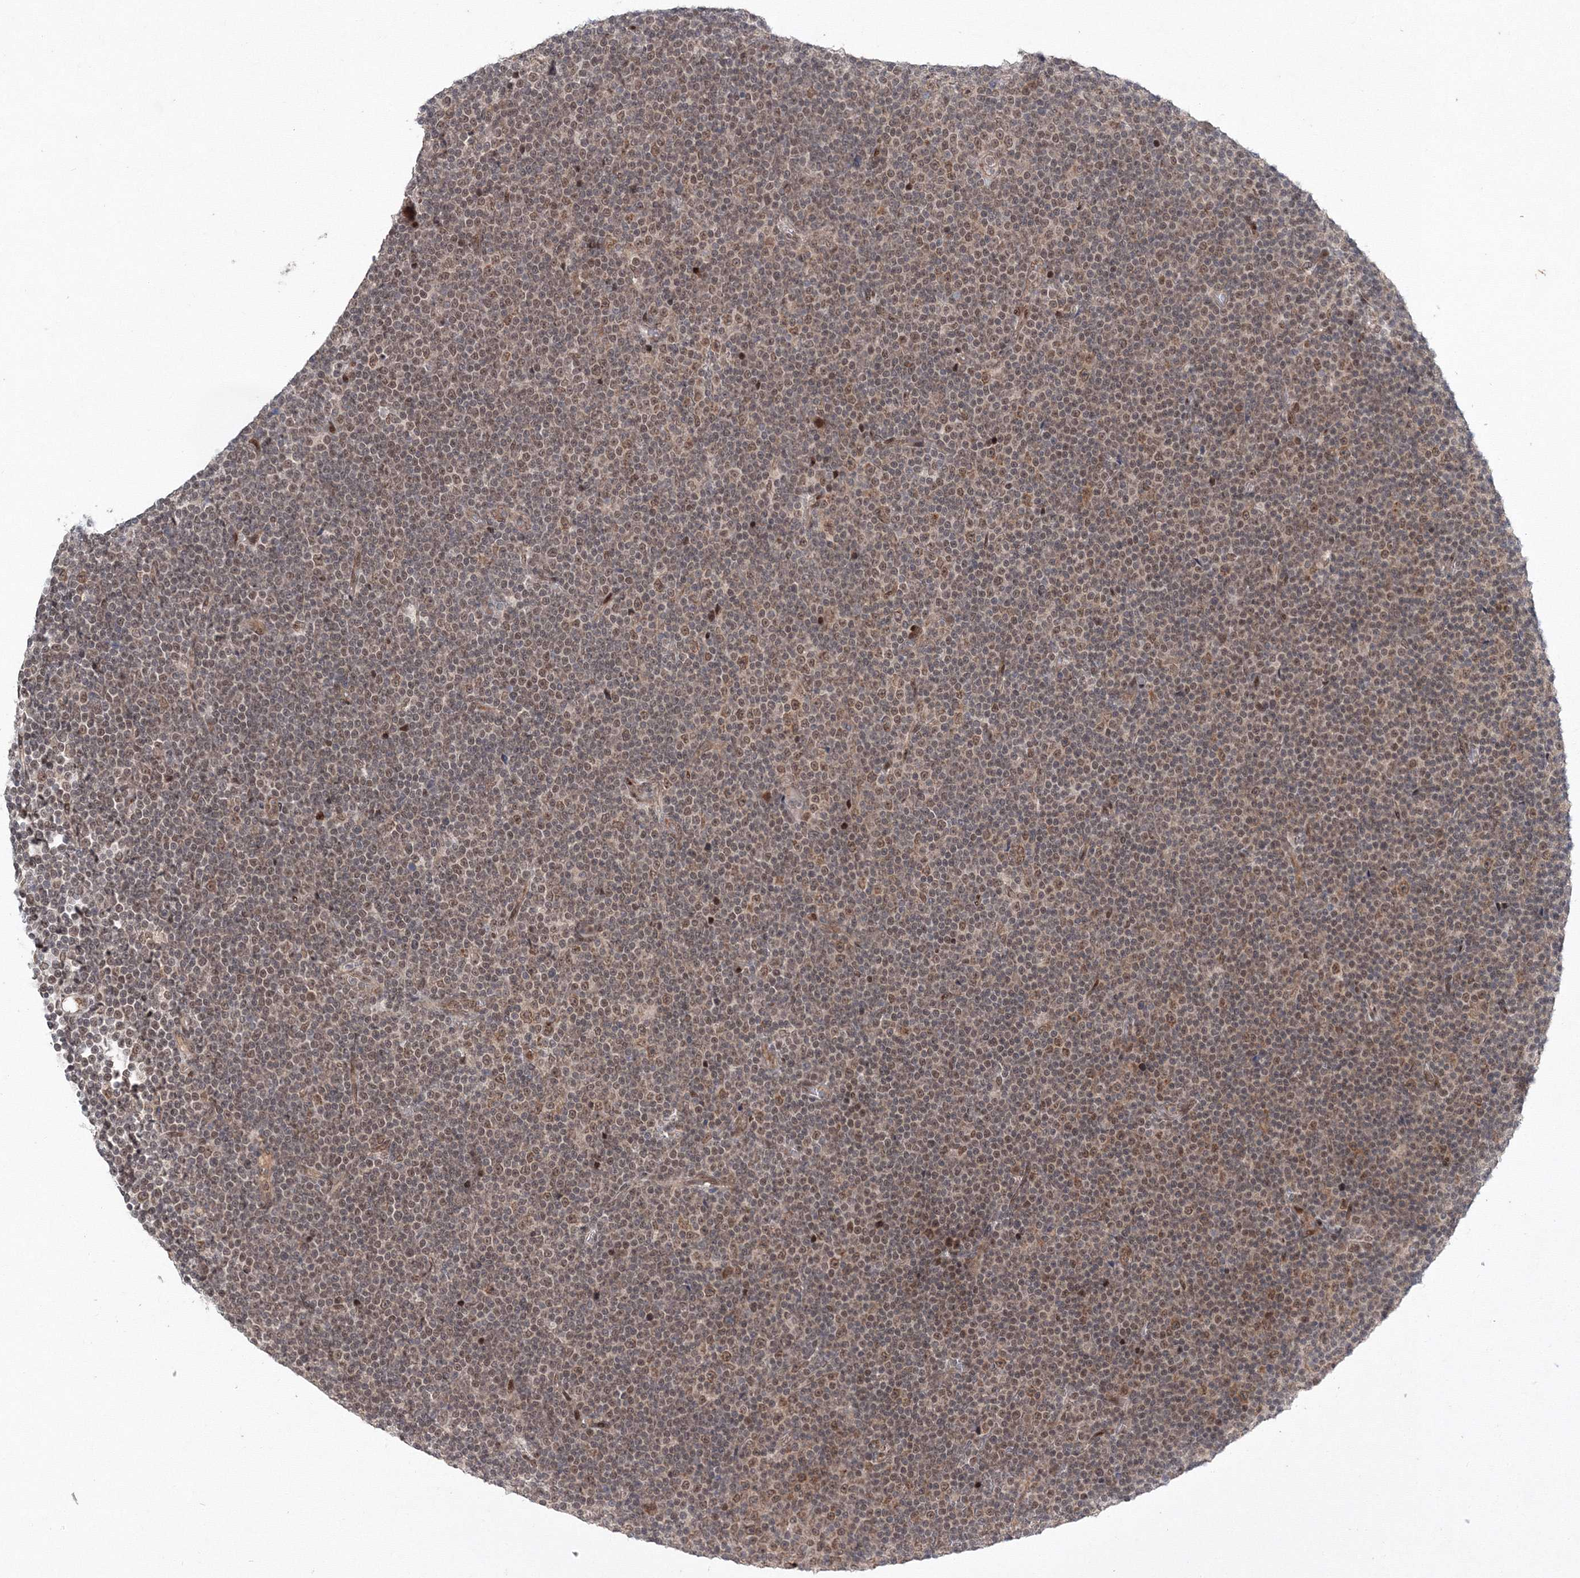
{"staining": {"intensity": "moderate", "quantity": "25%-75%", "location": "cytoplasmic/membranous,nuclear"}, "tissue": "lymphoma", "cell_type": "Tumor cells", "image_type": "cancer", "snomed": [{"axis": "morphology", "description": "Malignant lymphoma, non-Hodgkin's type, Low grade"}, {"axis": "topography", "description": "Lymph node"}], "caption": "Moderate cytoplasmic/membranous and nuclear positivity for a protein is identified in approximately 25%-75% of tumor cells of lymphoma using immunohistochemistry.", "gene": "NOA1", "patient": {"sex": "female", "age": 67}}